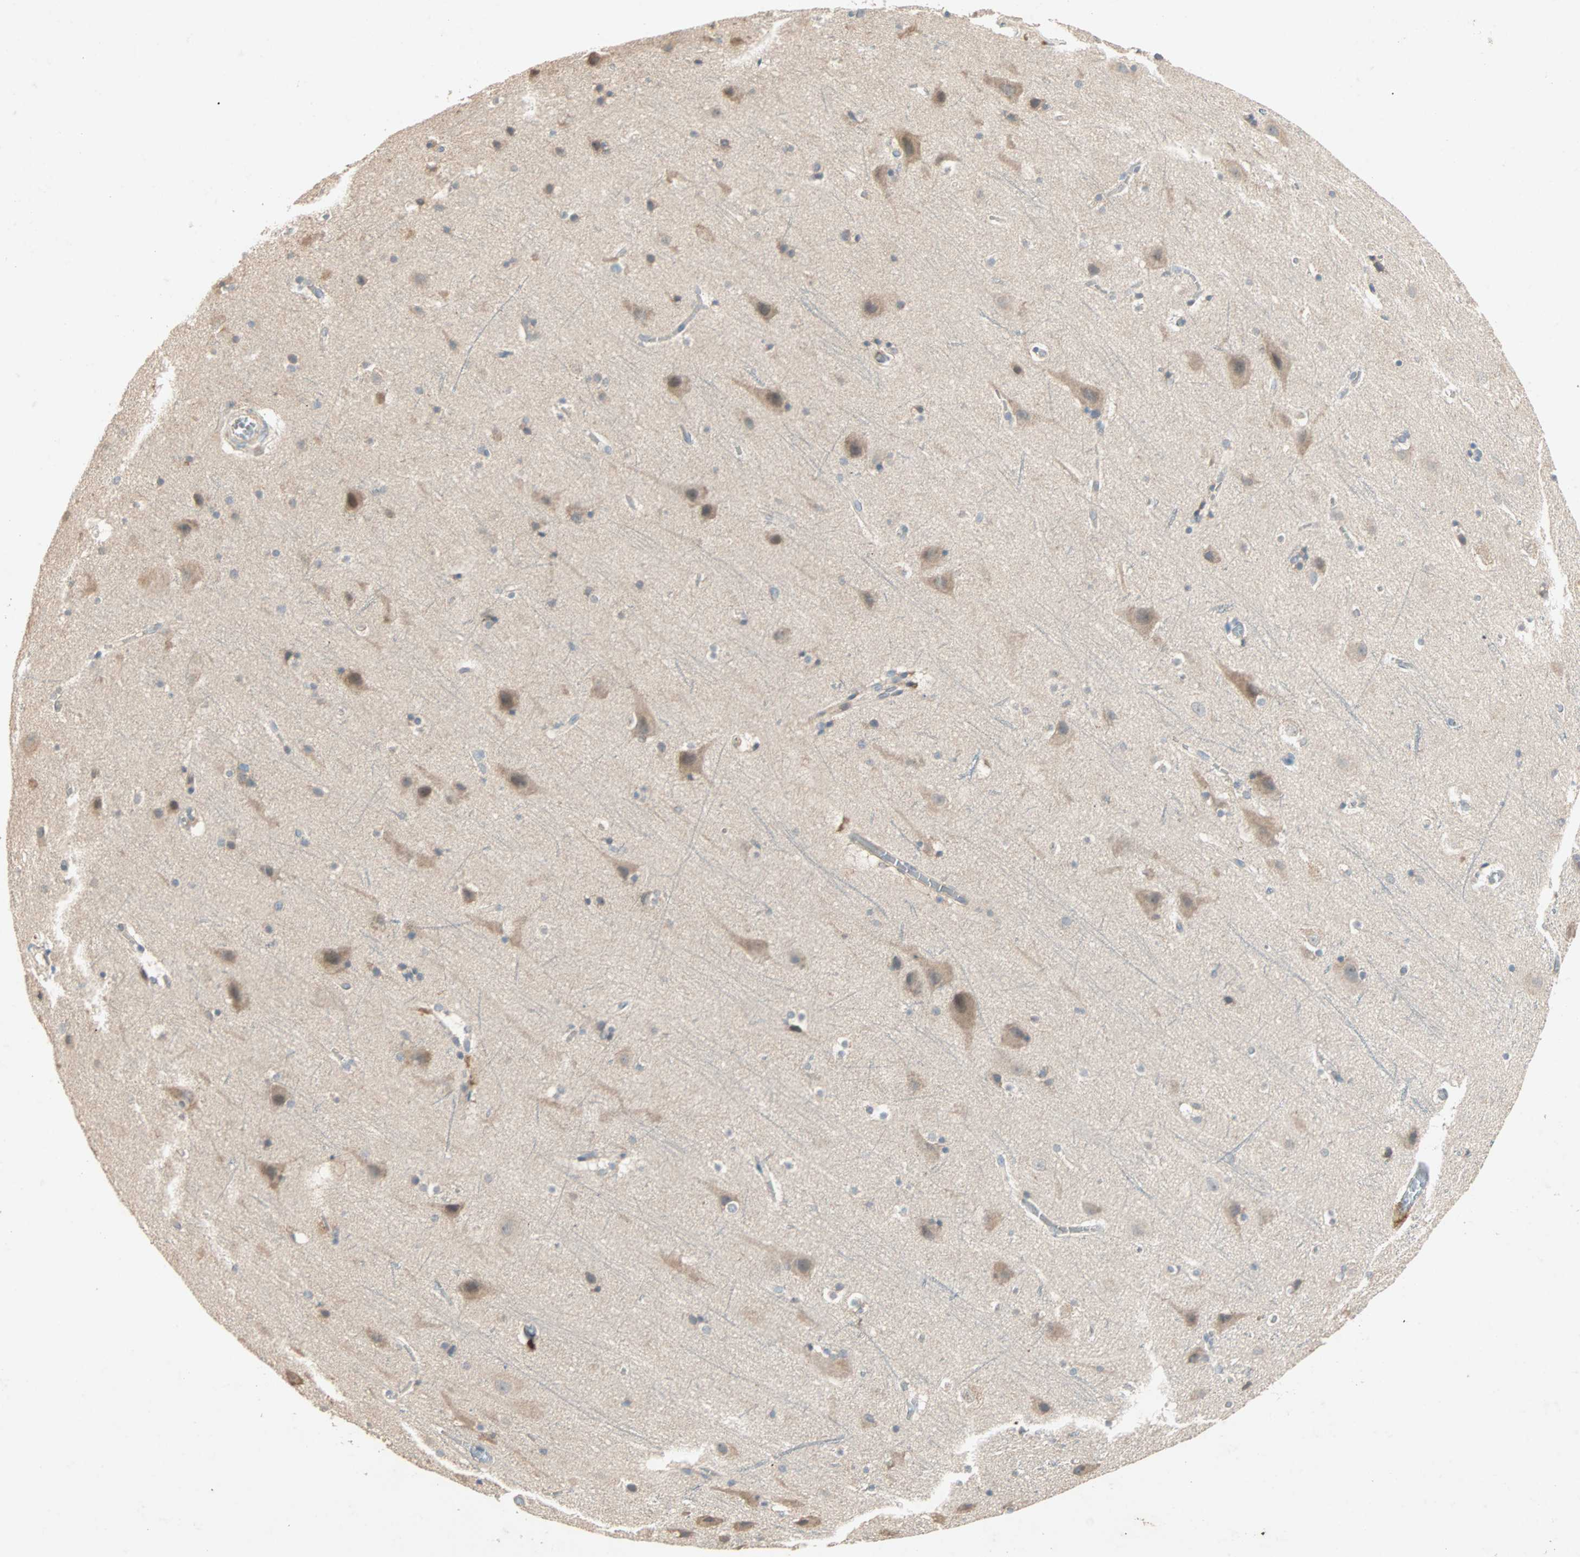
{"staining": {"intensity": "negative", "quantity": "none", "location": "none"}, "tissue": "cerebral cortex", "cell_type": "Endothelial cells", "image_type": "normal", "snomed": [{"axis": "morphology", "description": "Normal tissue, NOS"}, {"axis": "topography", "description": "Cerebral cortex"}], "caption": "Immunohistochemistry photomicrograph of benign human cerebral cortex stained for a protein (brown), which displays no staining in endothelial cells.", "gene": "TTF2", "patient": {"sex": "male", "age": 45}}